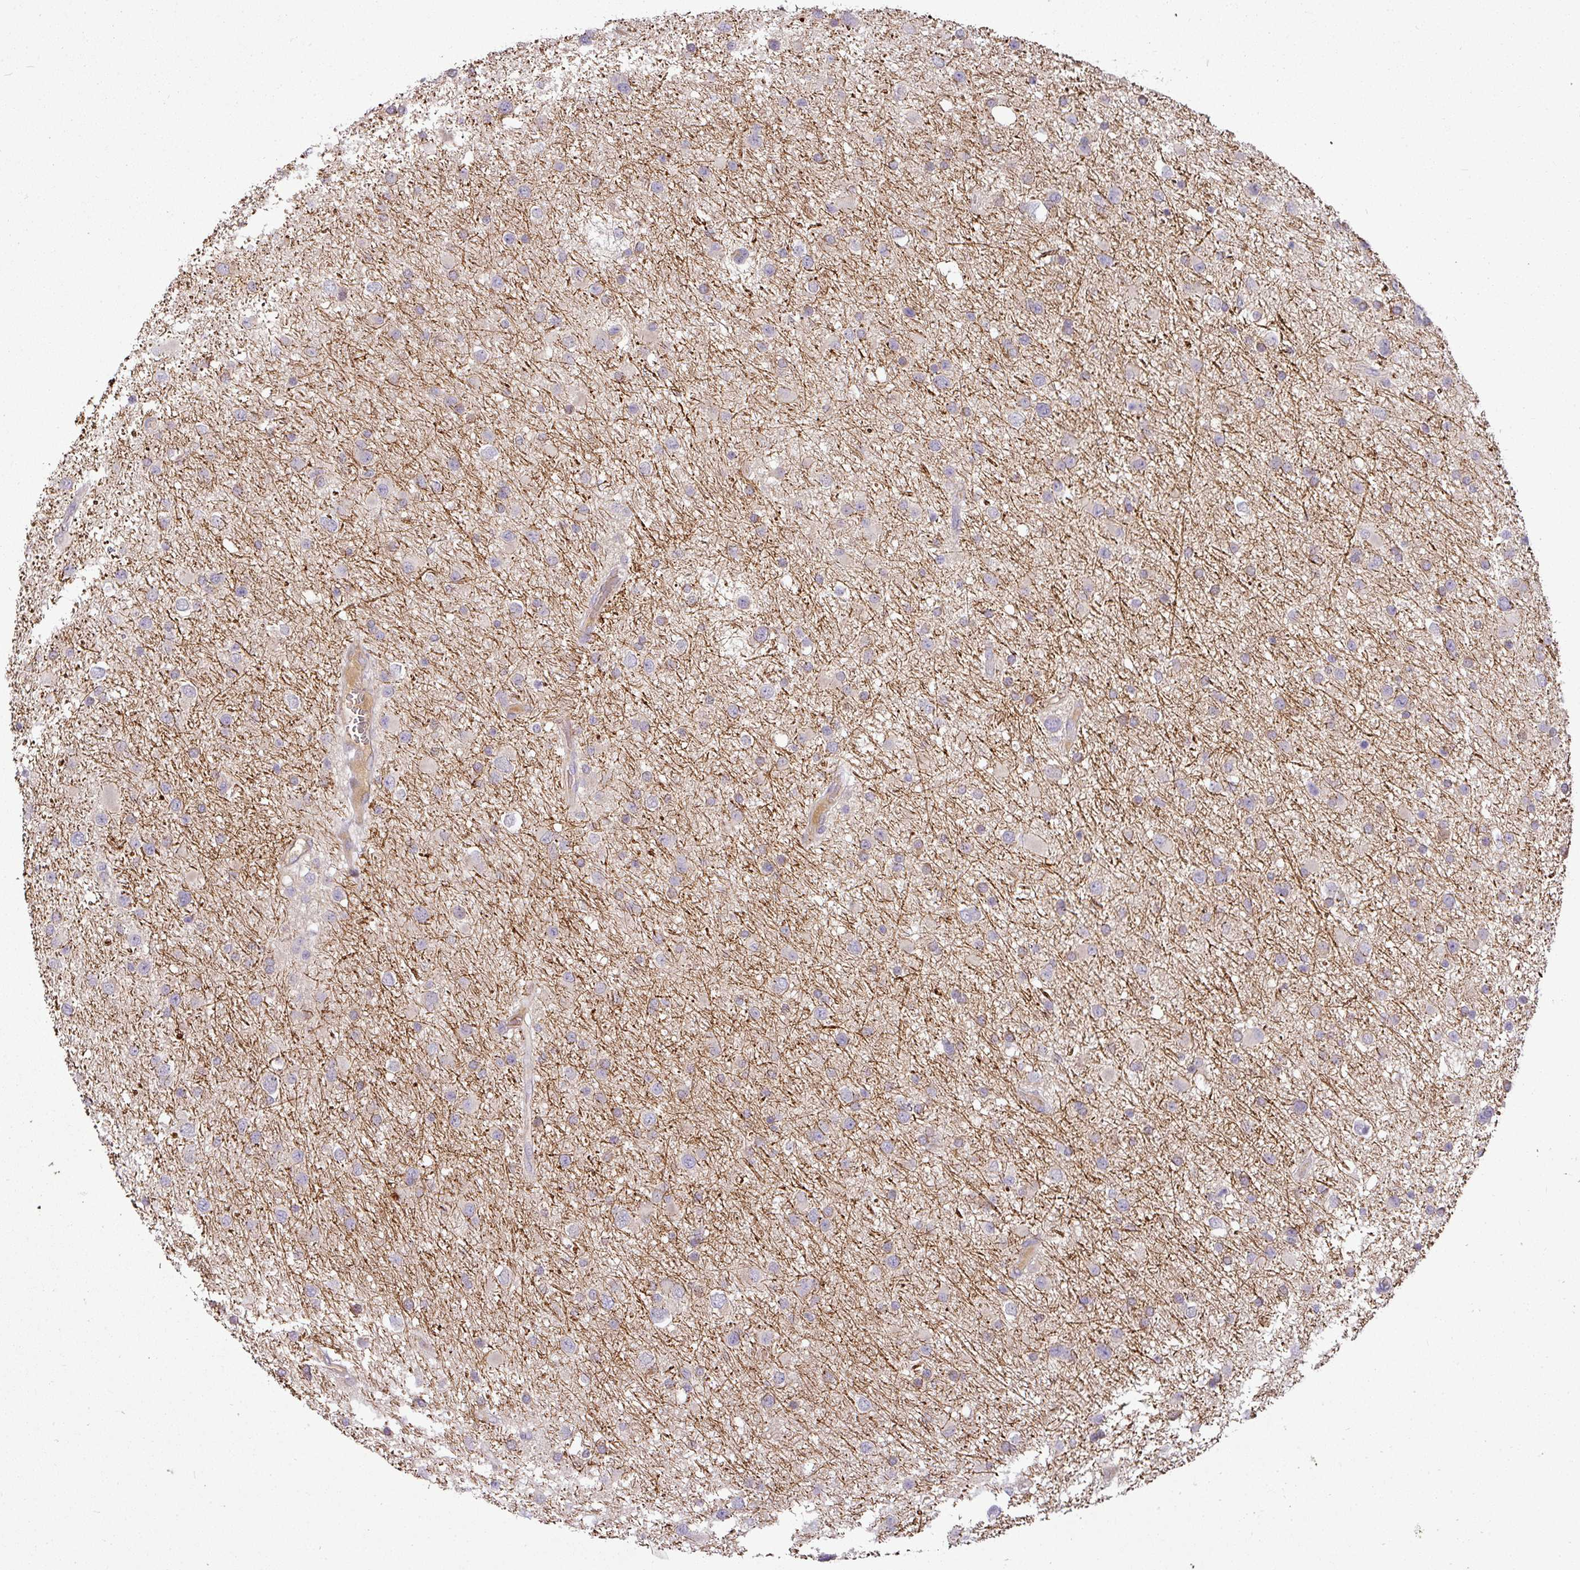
{"staining": {"intensity": "negative", "quantity": "none", "location": "none"}, "tissue": "glioma", "cell_type": "Tumor cells", "image_type": "cancer", "snomed": [{"axis": "morphology", "description": "Glioma, malignant, Low grade"}, {"axis": "topography", "description": "Brain"}], "caption": "DAB (3,3'-diaminobenzidine) immunohistochemical staining of glioma exhibits no significant staining in tumor cells.", "gene": "APOM", "patient": {"sex": "female", "age": 32}}